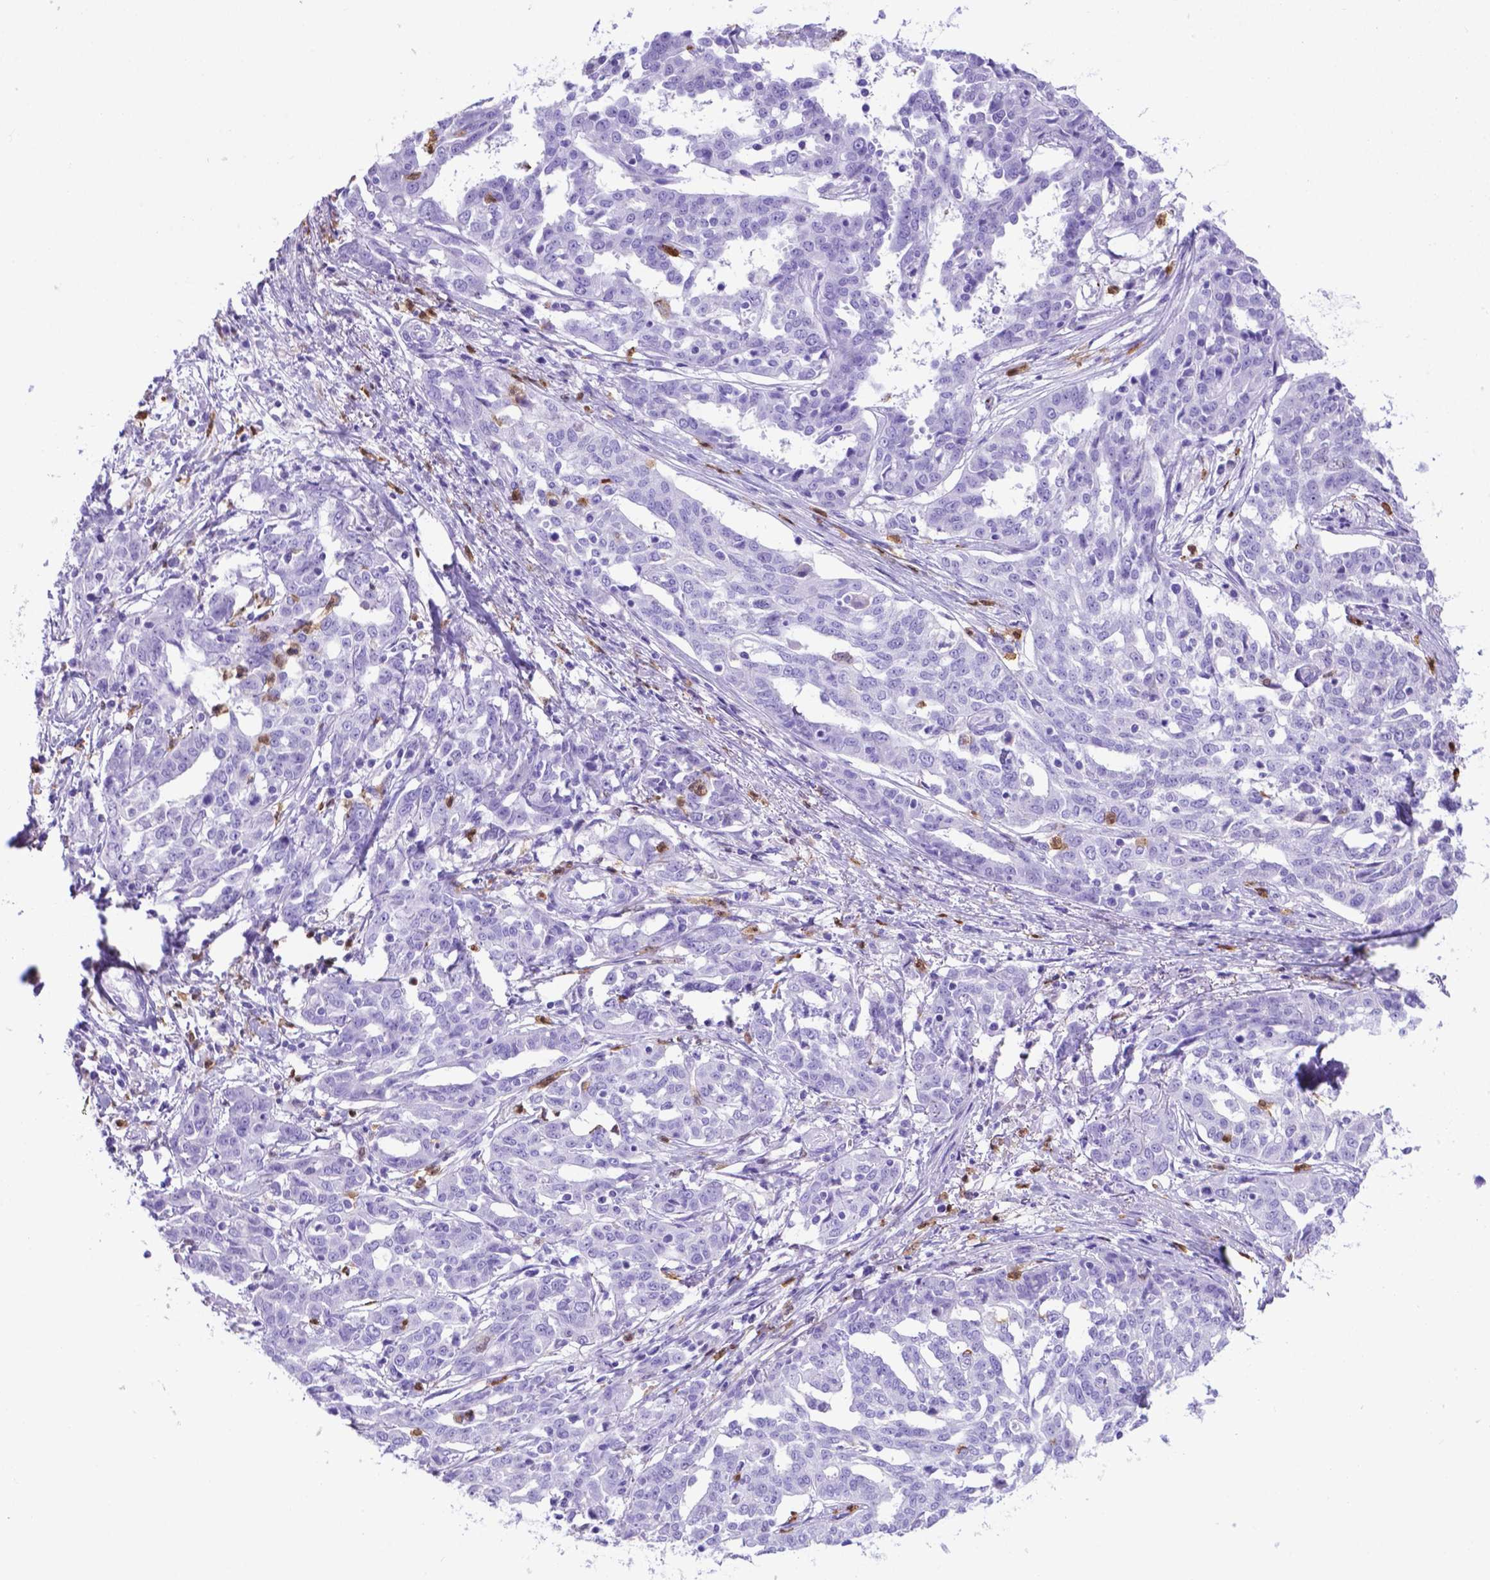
{"staining": {"intensity": "negative", "quantity": "none", "location": "none"}, "tissue": "ovarian cancer", "cell_type": "Tumor cells", "image_type": "cancer", "snomed": [{"axis": "morphology", "description": "Cystadenocarcinoma, serous, NOS"}, {"axis": "topography", "description": "Ovary"}], "caption": "An IHC histopathology image of ovarian serous cystadenocarcinoma is shown. There is no staining in tumor cells of ovarian serous cystadenocarcinoma.", "gene": "LZTR1", "patient": {"sex": "female", "age": 67}}